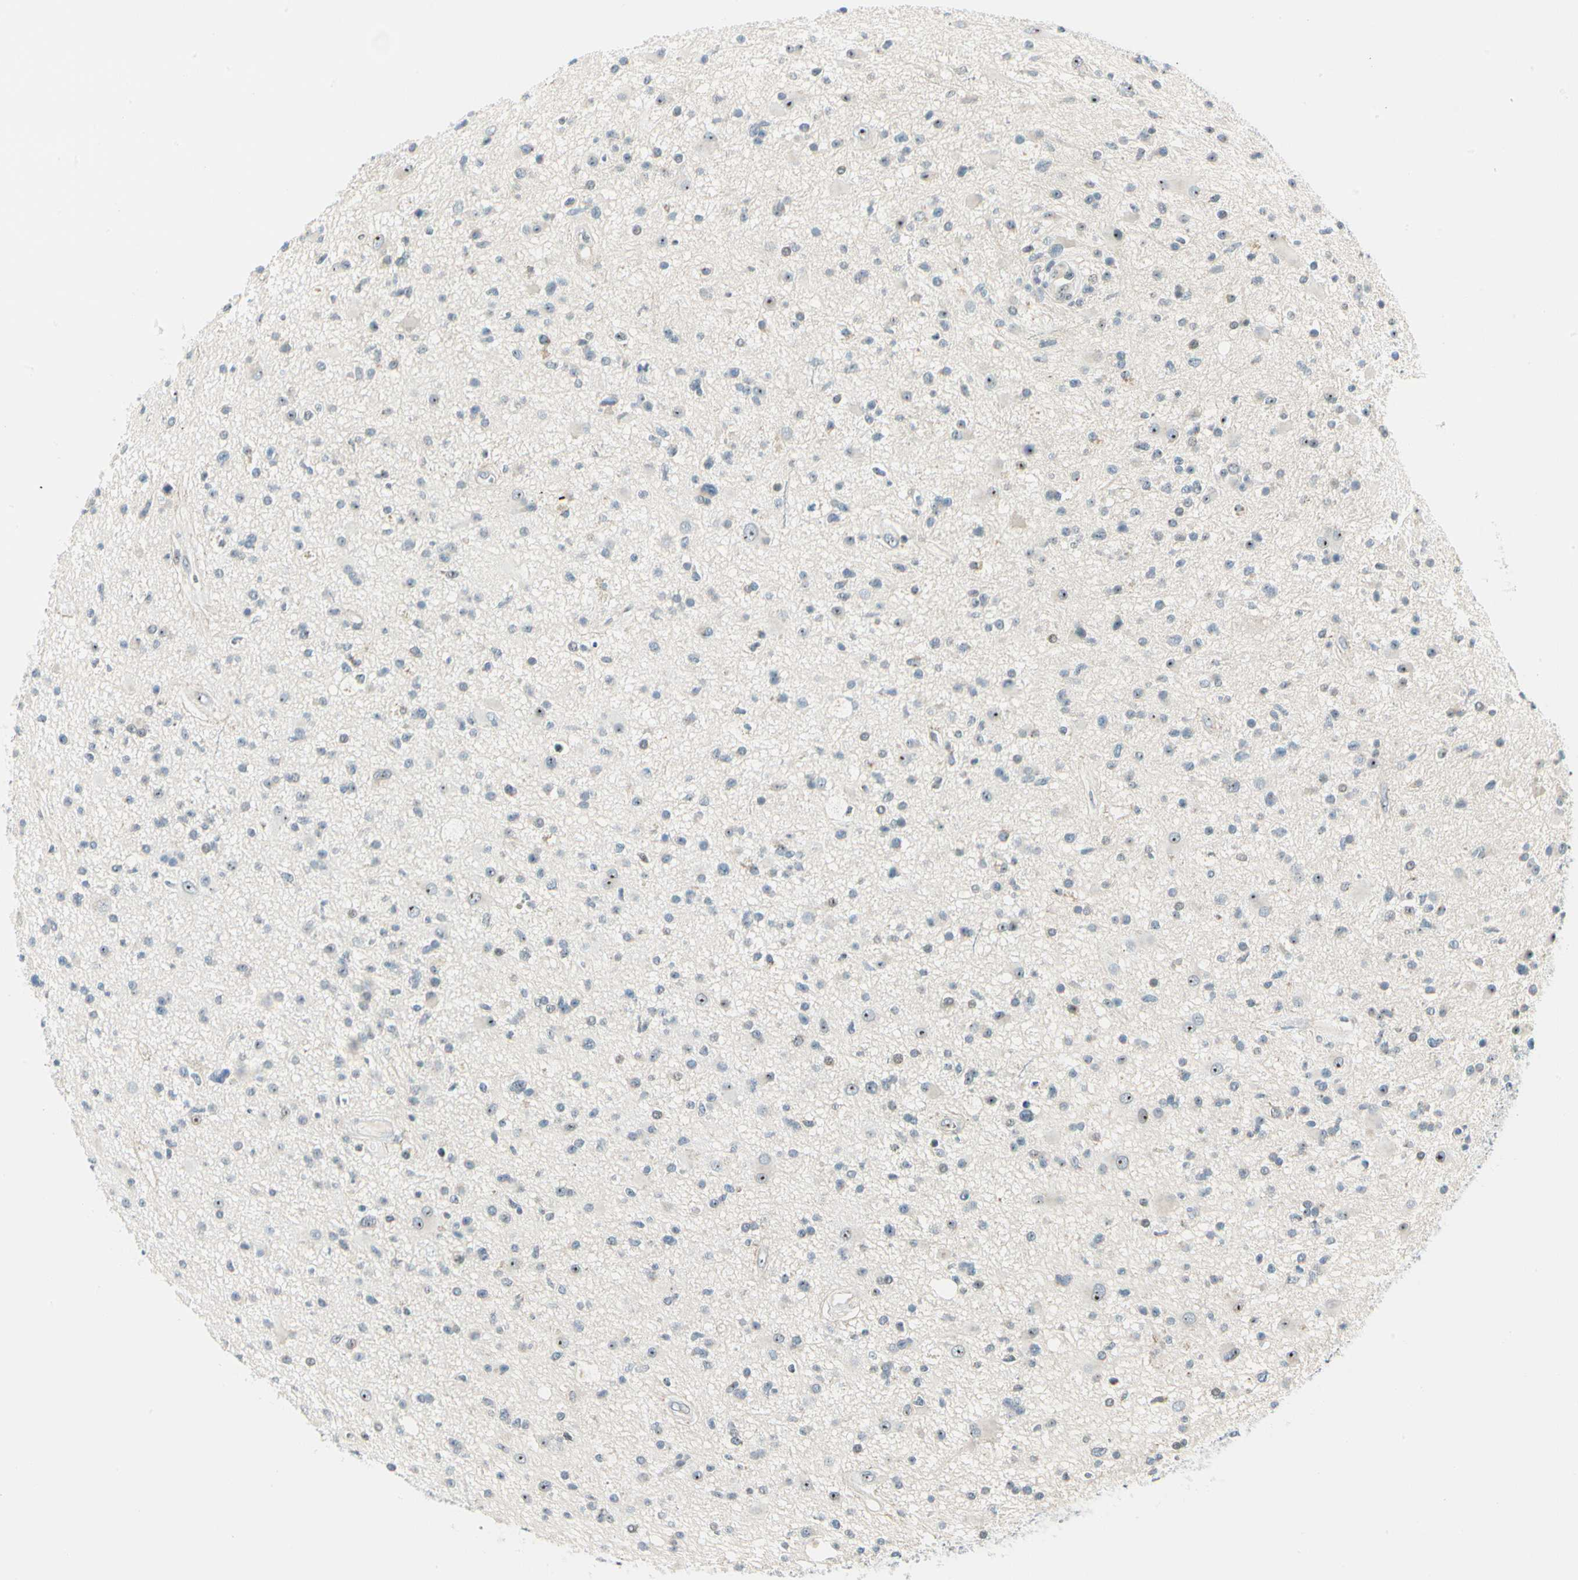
{"staining": {"intensity": "weak", "quantity": "<25%", "location": "nuclear"}, "tissue": "glioma", "cell_type": "Tumor cells", "image_type": "cancer", "snomed": [{"axis": "morphology", "description": "Glioma, malignant, High grade"}, {"axis": "topography", "description": "Brain"}], "caption": "Human glioma stained for a protein using IHC reveals no expression in tumor cells.", "gene": "ZSCAN1", "patient": {"sex": "male", "age": 33}}